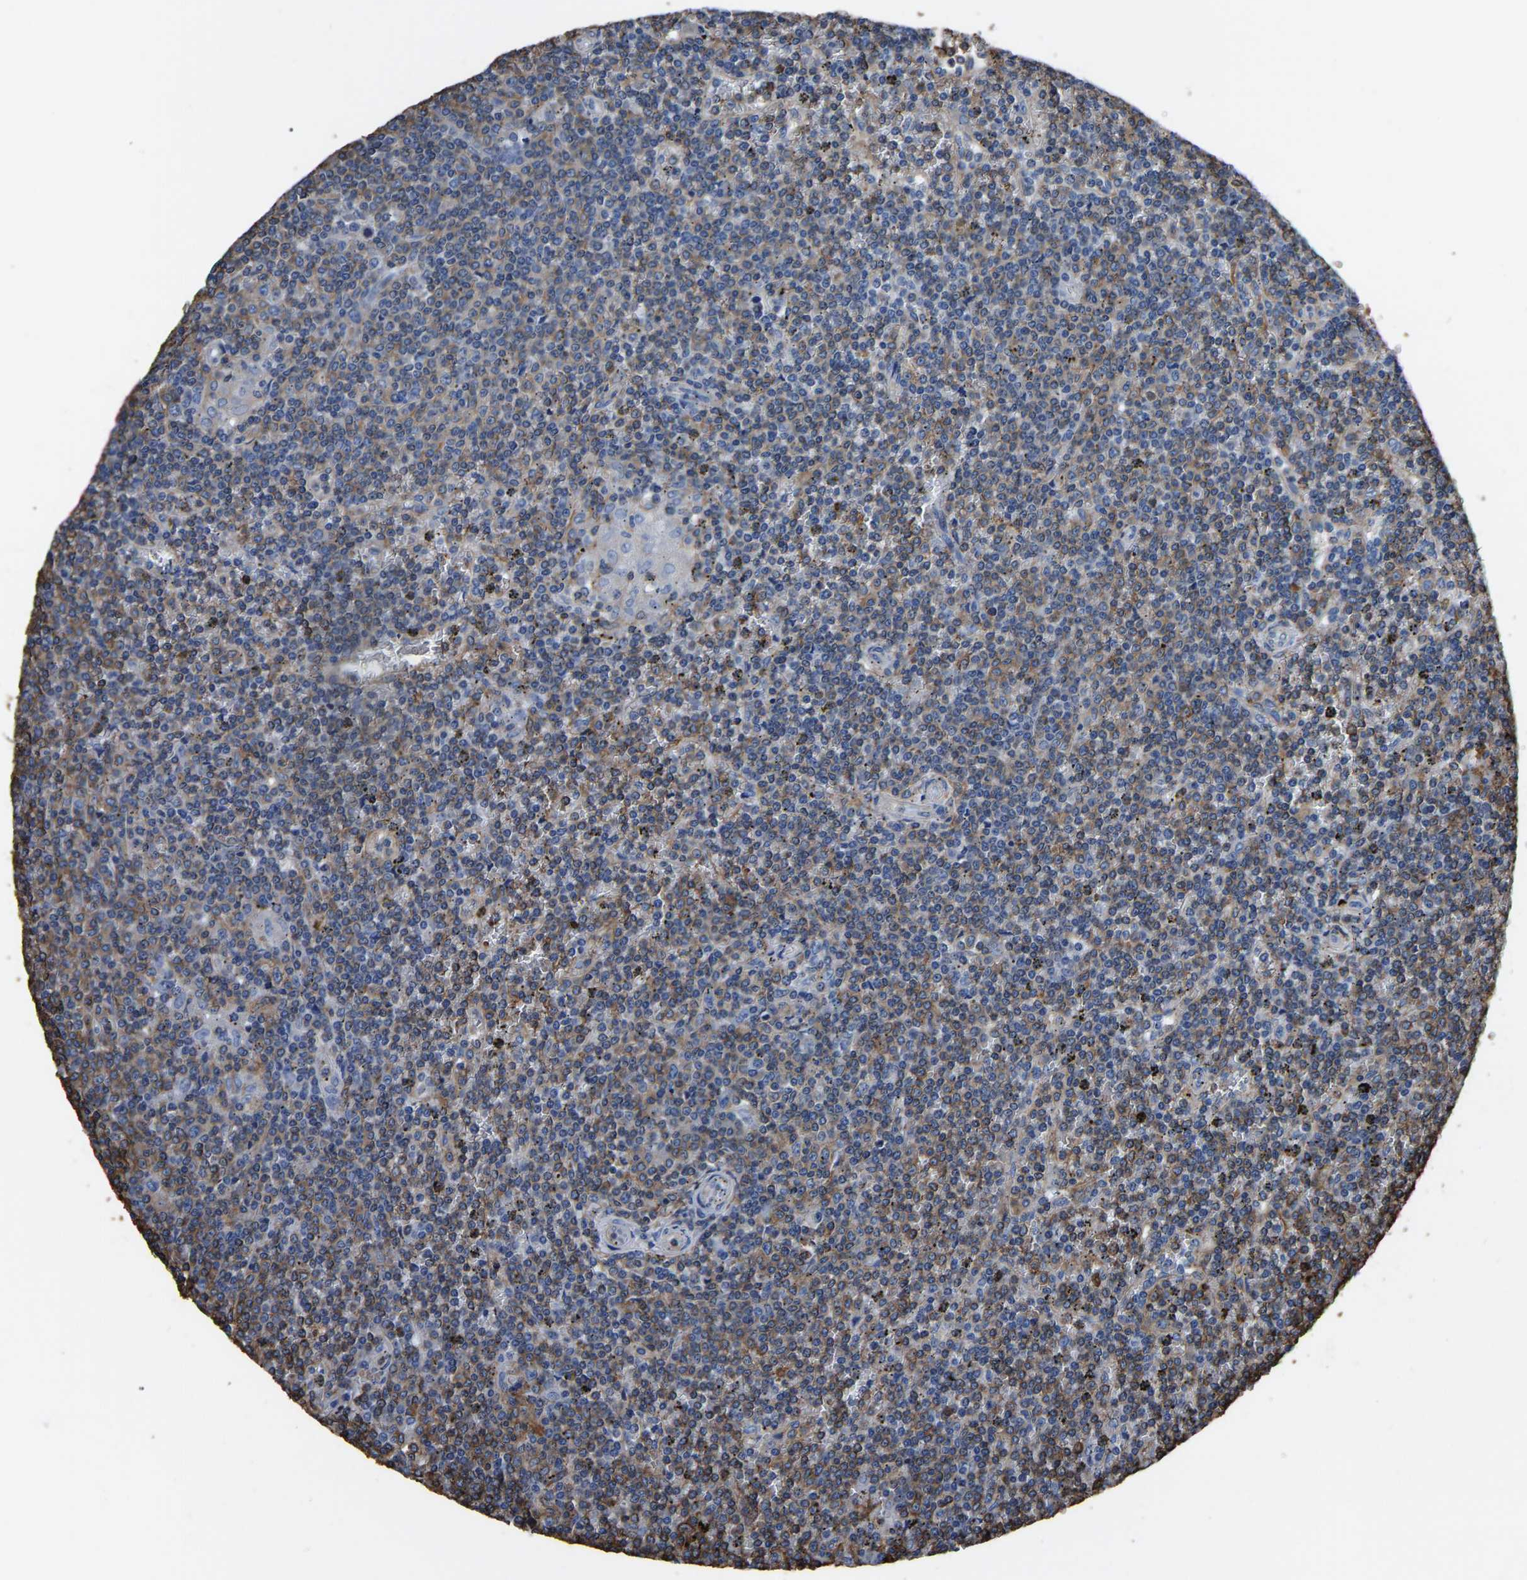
{"staining": {"intensity": "moderate", "quantity": ">75%", "location": "cytoplasmic/membranous"}, "tissue": "lymphoma", "cell_type": "Tumor cells", "image_type": "cancer", "snomed": [{"axis": "morphology", "description": "Malignant lymphoma, non-Hodgkin's type, Low grade"}, {"axis": "topography", "description": "Spleen"}], "caption": "Immunohistochemical staining of lymphoma shows medium levels of moderate cytoplasmic/membranous protein positivity in approximately >75% of tumor cells. Ihc stains the protein of interest in brown and the nuclei are stained blue.", "gene": "ARMT1", "patient": {"sex": "female", "age": 19}}